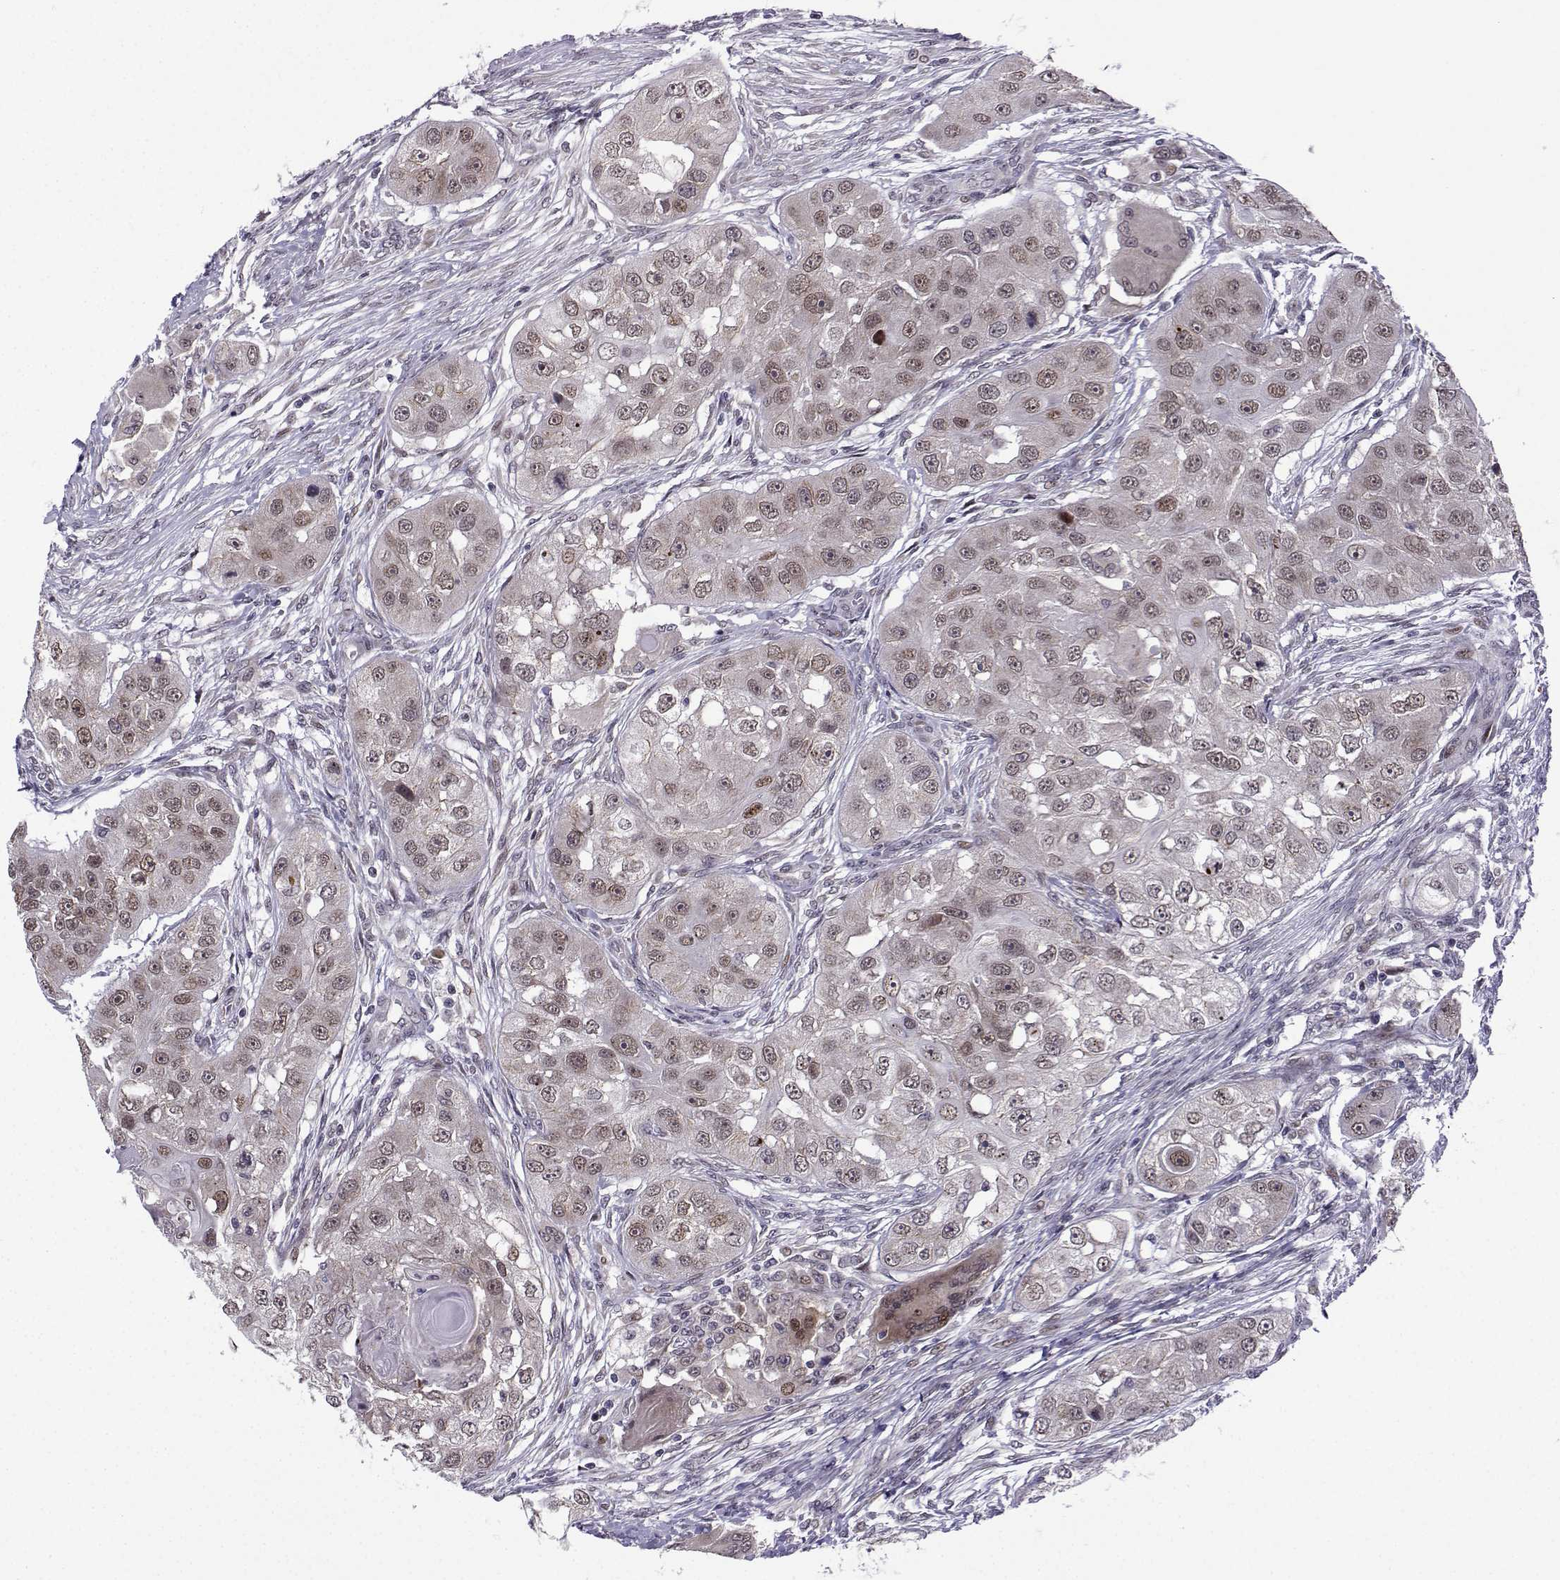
{"staining": {"intensity": "weak", "quantity": "<25%", "location": "cytoplasmic/membranous,nuclear"}, "tissue": "head and neck cancer", "cell_type": "Tumor cells", "image_type": "cancer", "snomed": [{"axis": "morphology", "description": "Squamous cell carcinoma, NOS"}, {"axis": "topography", "description": "Head-Neck"}], "caption": "Tumor cells are negative for brown protein staining in head and neck cancer.", "gene": "FGF3", "patient": {"sex": "male", "age": 51}}